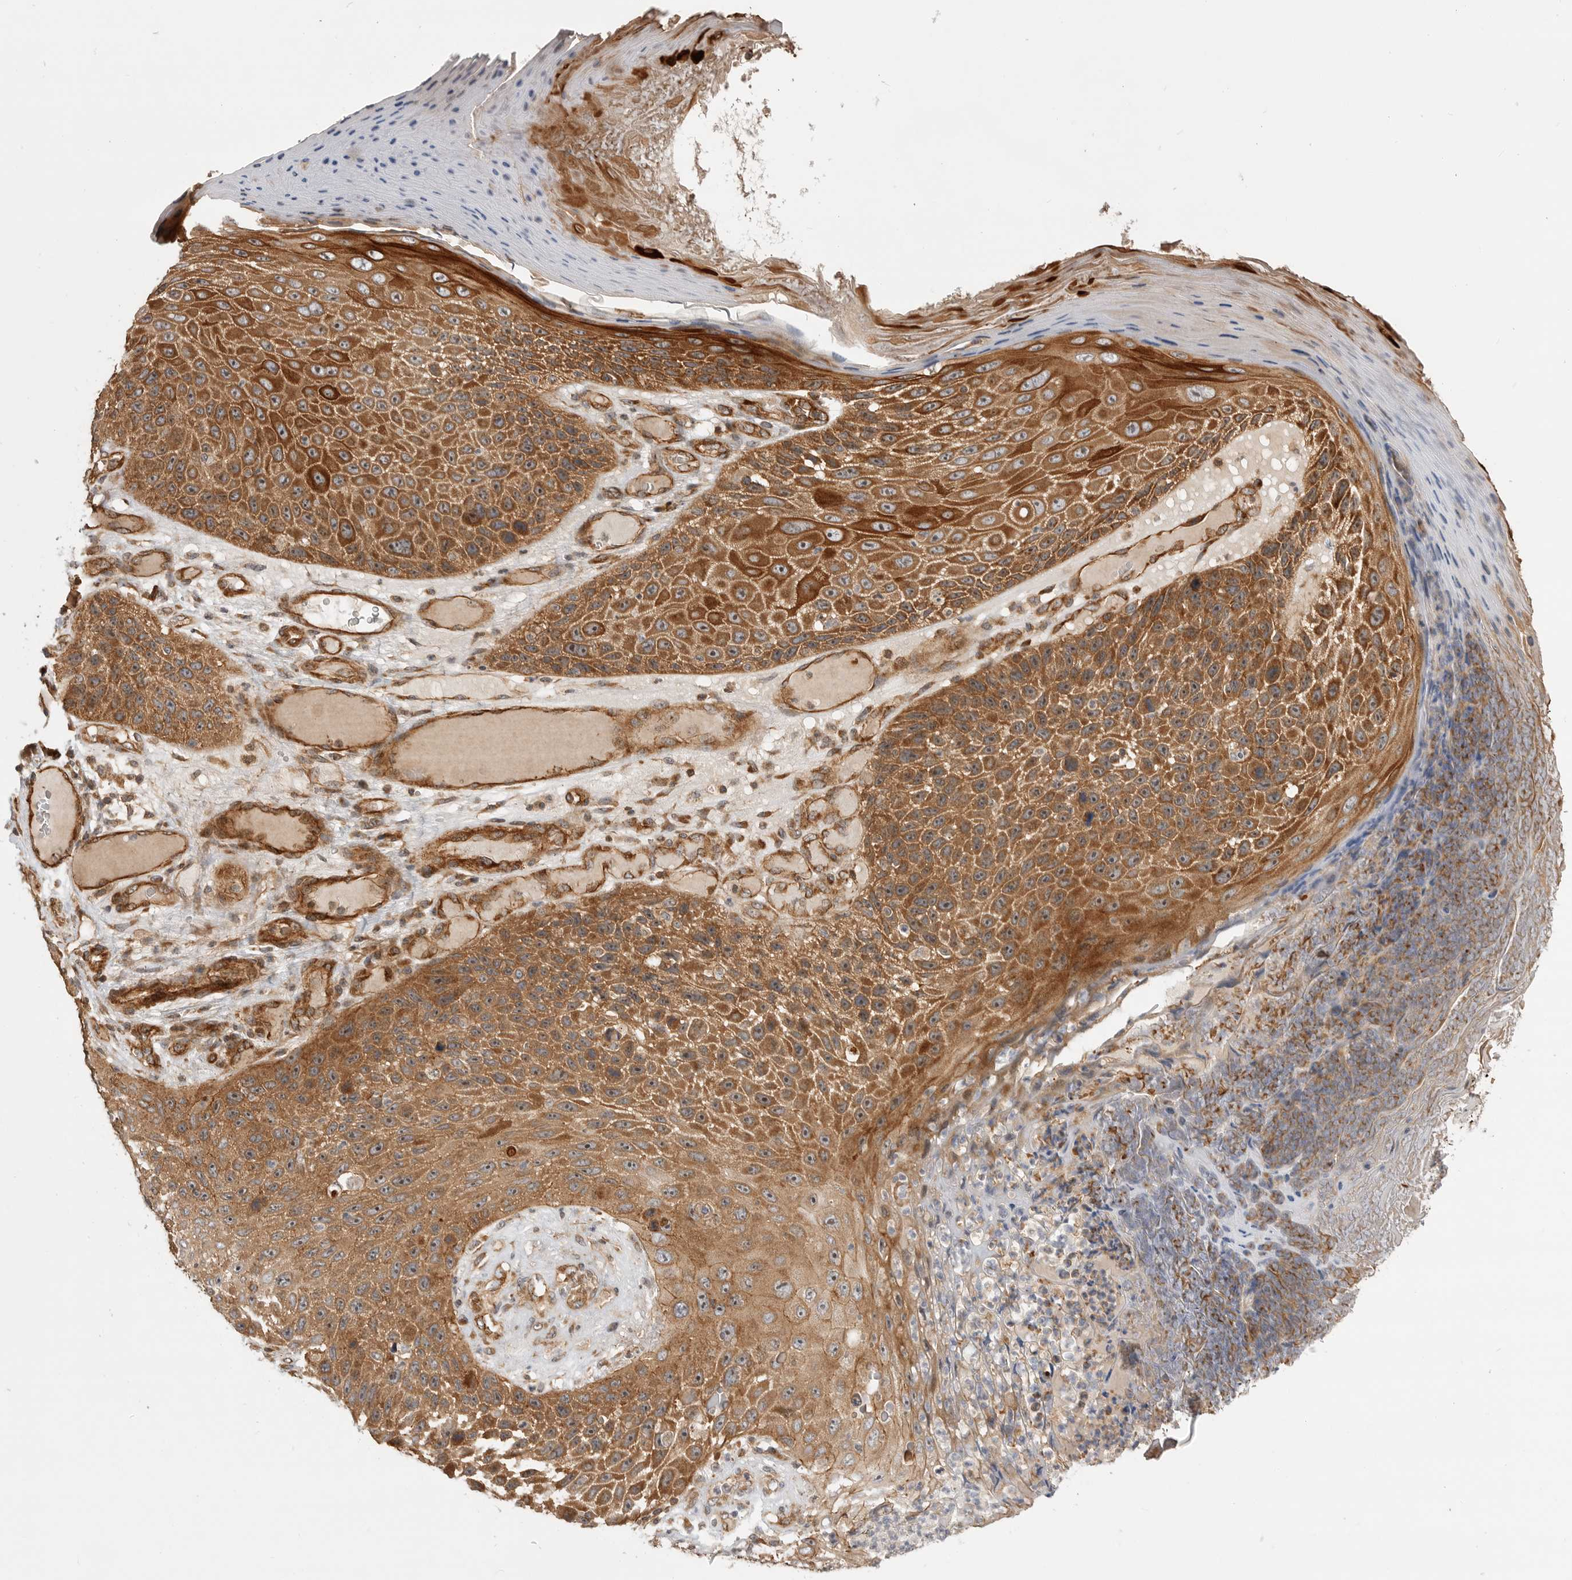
{"staining": {"intensity": "strong", "quantity": ">75%", "location": "cytoplasmic/membranous"}, "tissue": "skin cancer", "cell_type": "Tumor cells", "image_type": "cancer", "snomed": [{"axis": "morphology", "description": "Squamous cell carcinoma, NOS"}, {"axis": "topography", "description": "Skin"}], "caption": "This is an image of immunohistochemistry (IHC) staining of skin squamous cell carcinoma, which shows strong positivity in the cytoplasmic/membranous of tumor cells.", "gene": "GPATCH2", "patient": {"sex": "female", "age": 88}}